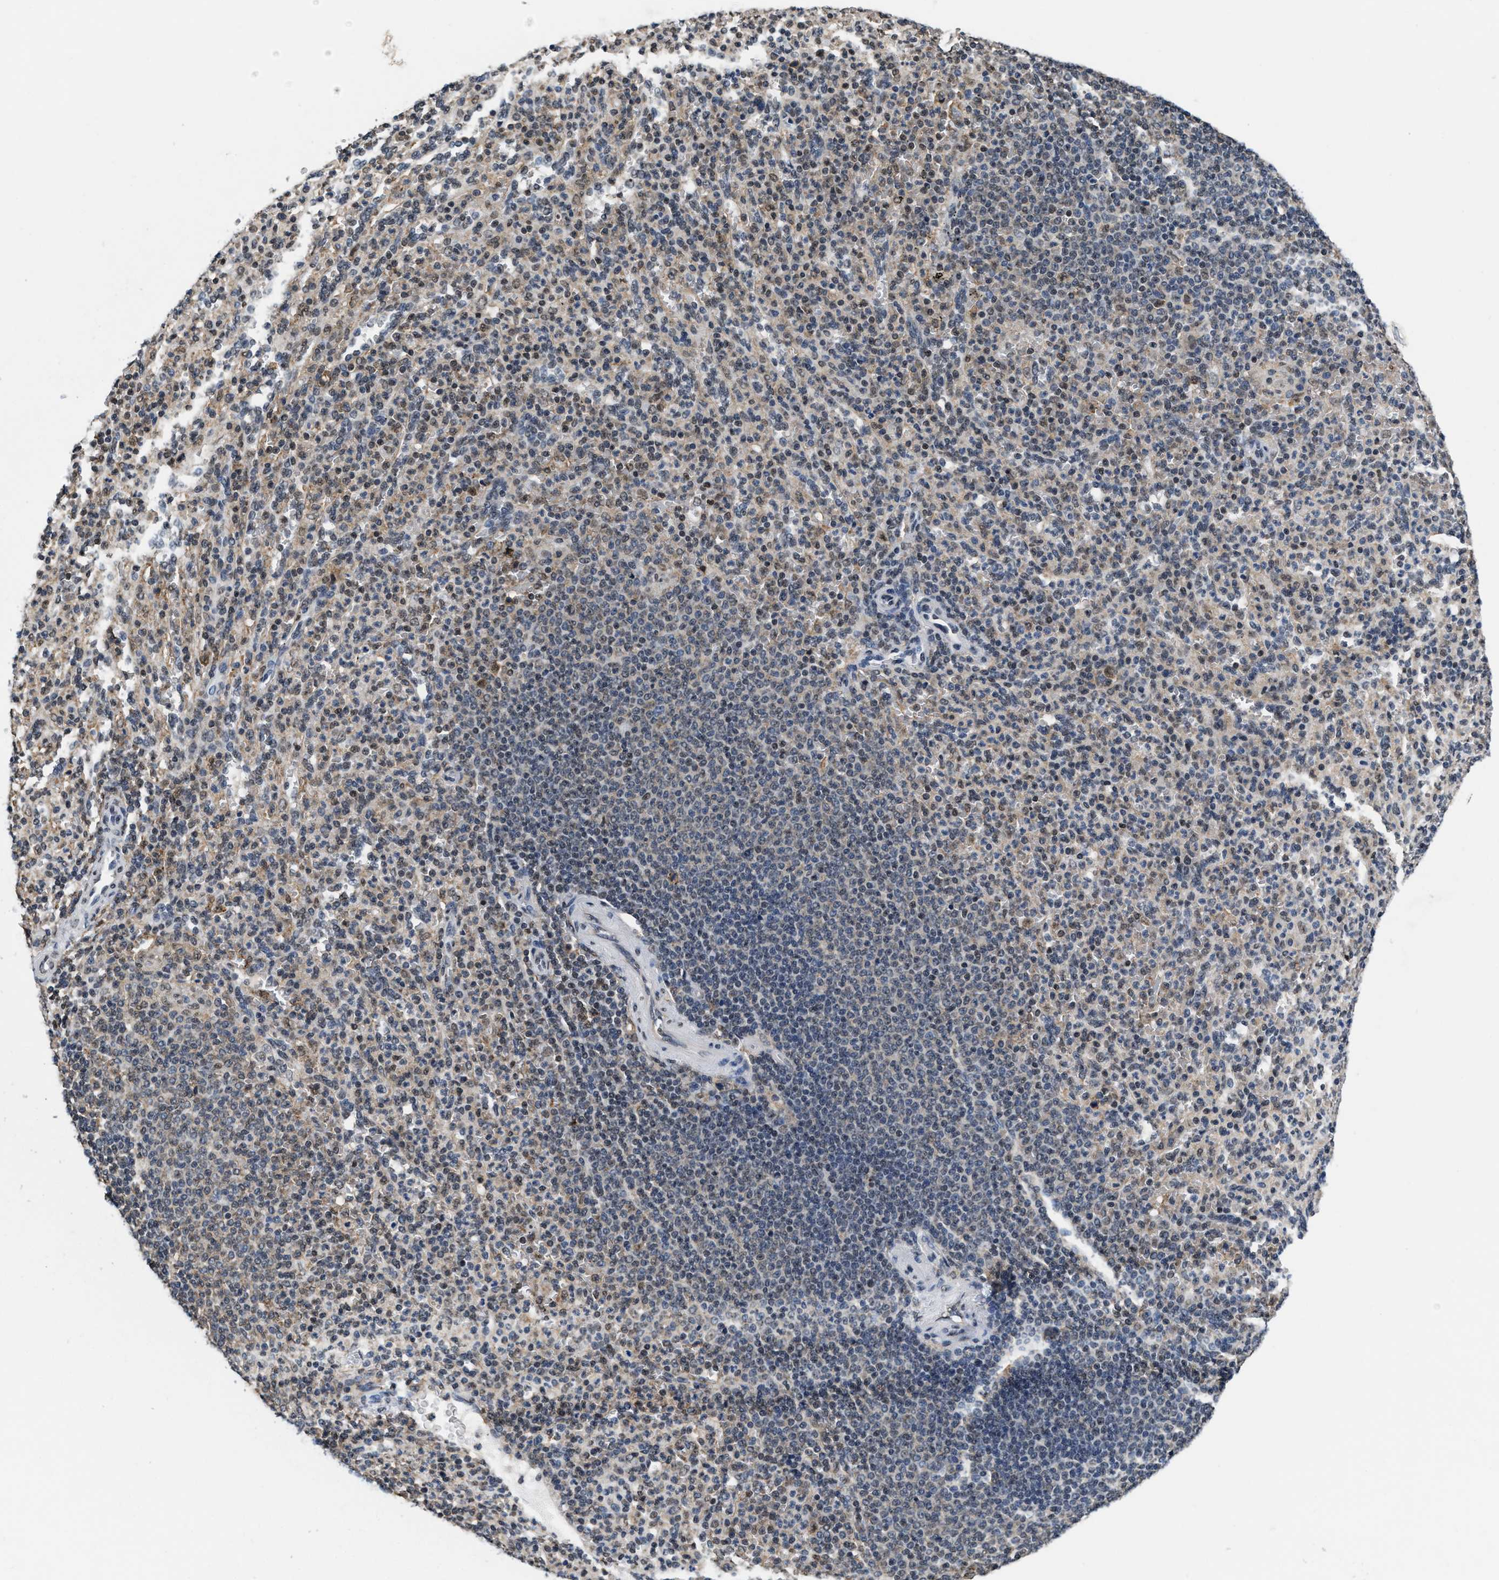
{"staining": {"intensity": "moderate", "quantity": "25%-75%", "location": "nuclear"}, "tissue": "spleen", "cell_type": "Cells in red pulp", "image_type": "normal", "snomed": [{"axis": "morphology", "description": "Normal tissue, NOS"}, {"axis": "topography", "description": "Spleen"}], "caption": "Immunohistochemical staining of unremarkable human spleen exhibits medium levels of moderate nuclear positivity in approximately 25%-75% of cells in red pulp. (DAB IHC, brown staining for protein, blue staining for nuclei).", "gene": "SUPT16H", "patient": {"sex": "male", "age": 36}}